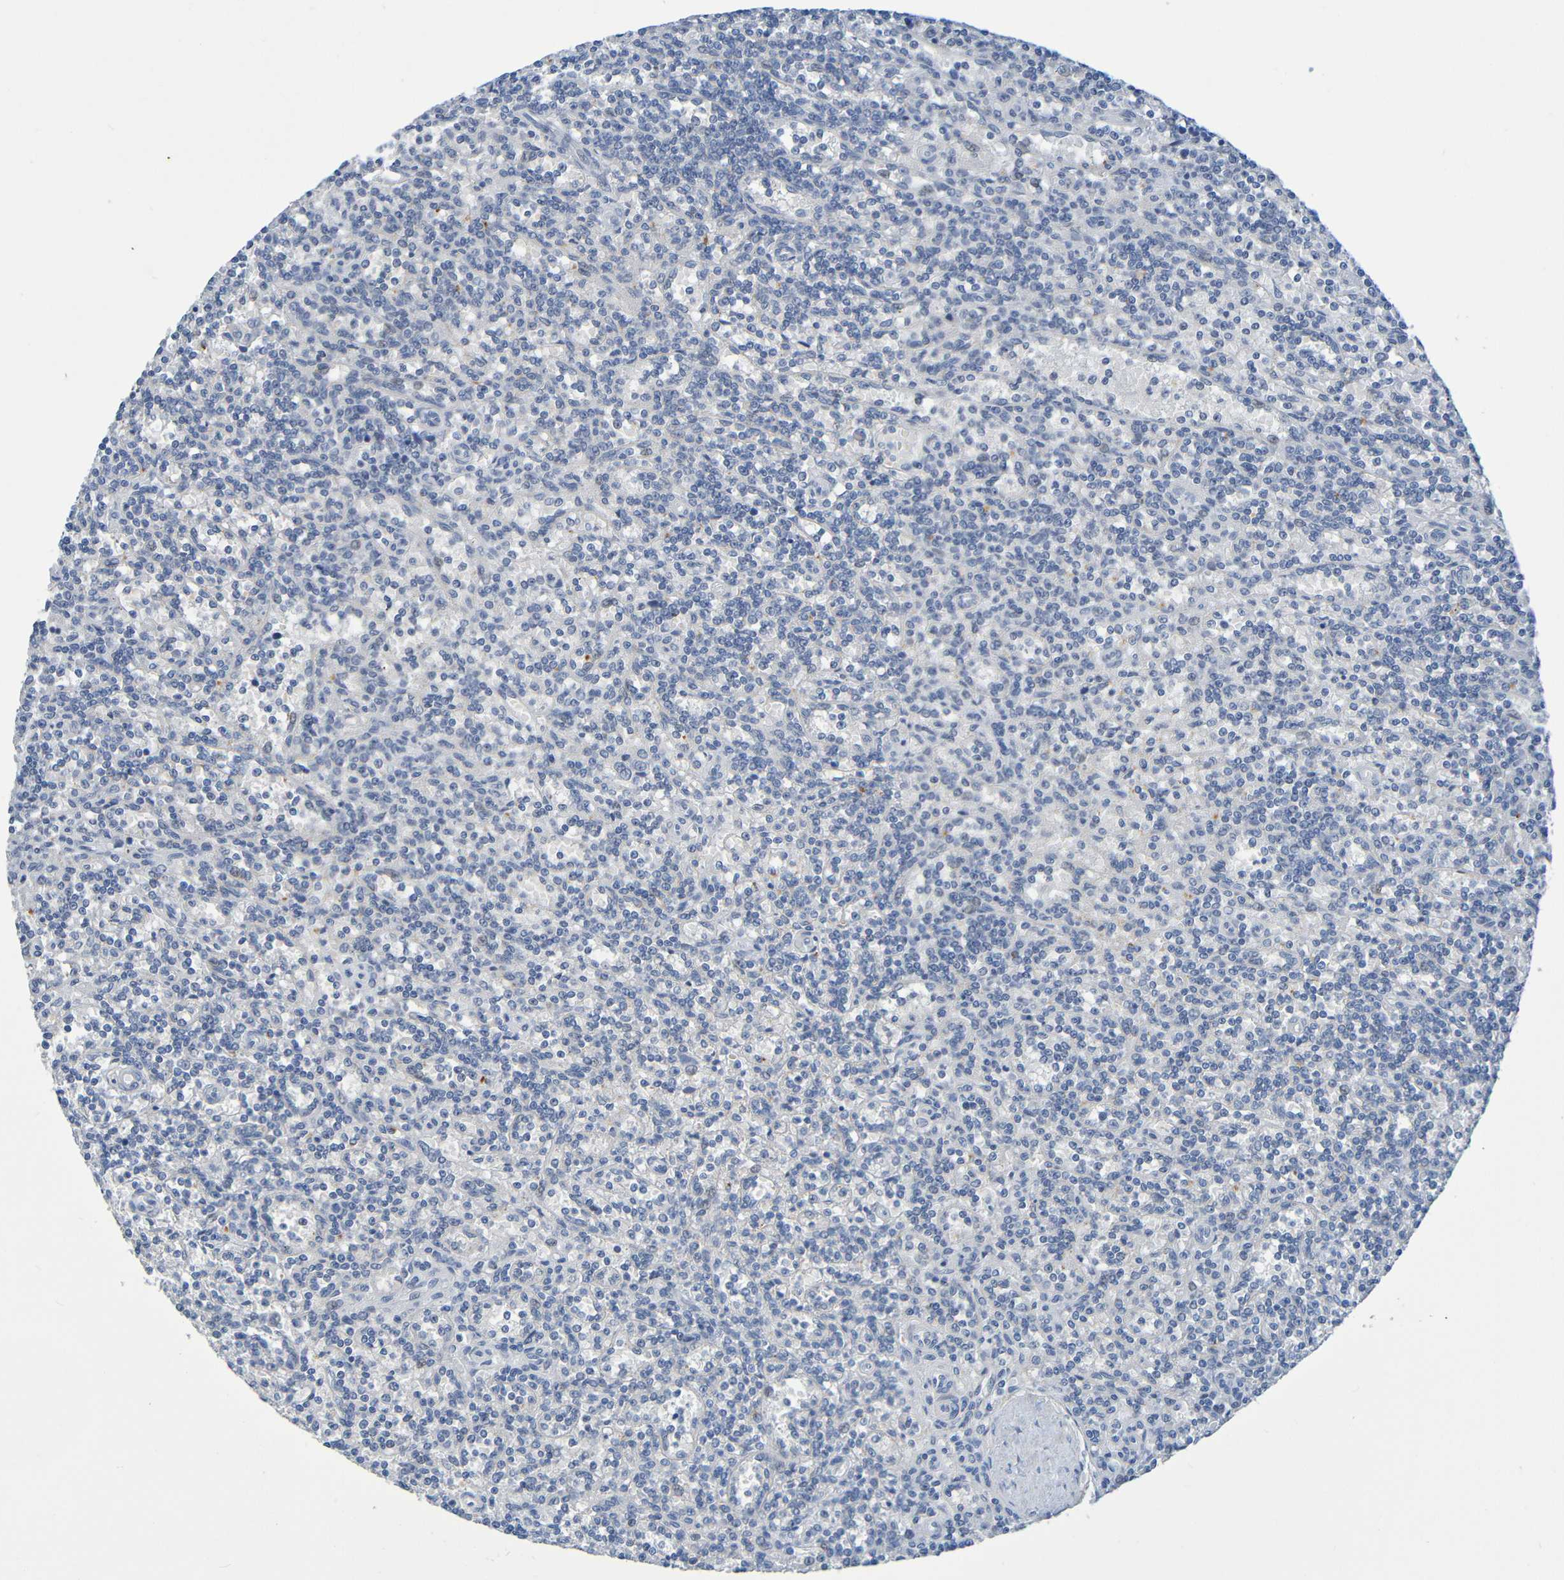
{"staining": {"intensity": "negative", "quantity": "none", "location": "none"}, "tissue": "lymphoma", "cell_type": "Tumor cells", "image_type": "cancer", "snomed": [{"axis": "morphology", "description": "Malignant lymphoma, non-Hodgkin's type, Low grade"}, {"axis": "topography", "description": "Spleen"}], "caption": "This is a image of immunohistochemistry staining of low-grade malignant lymphoma, non-Hodgkin's type, which shows no positivity in tumor cells.", "gene": "IL10", "patient": {"sex": "male", "age": 73}}